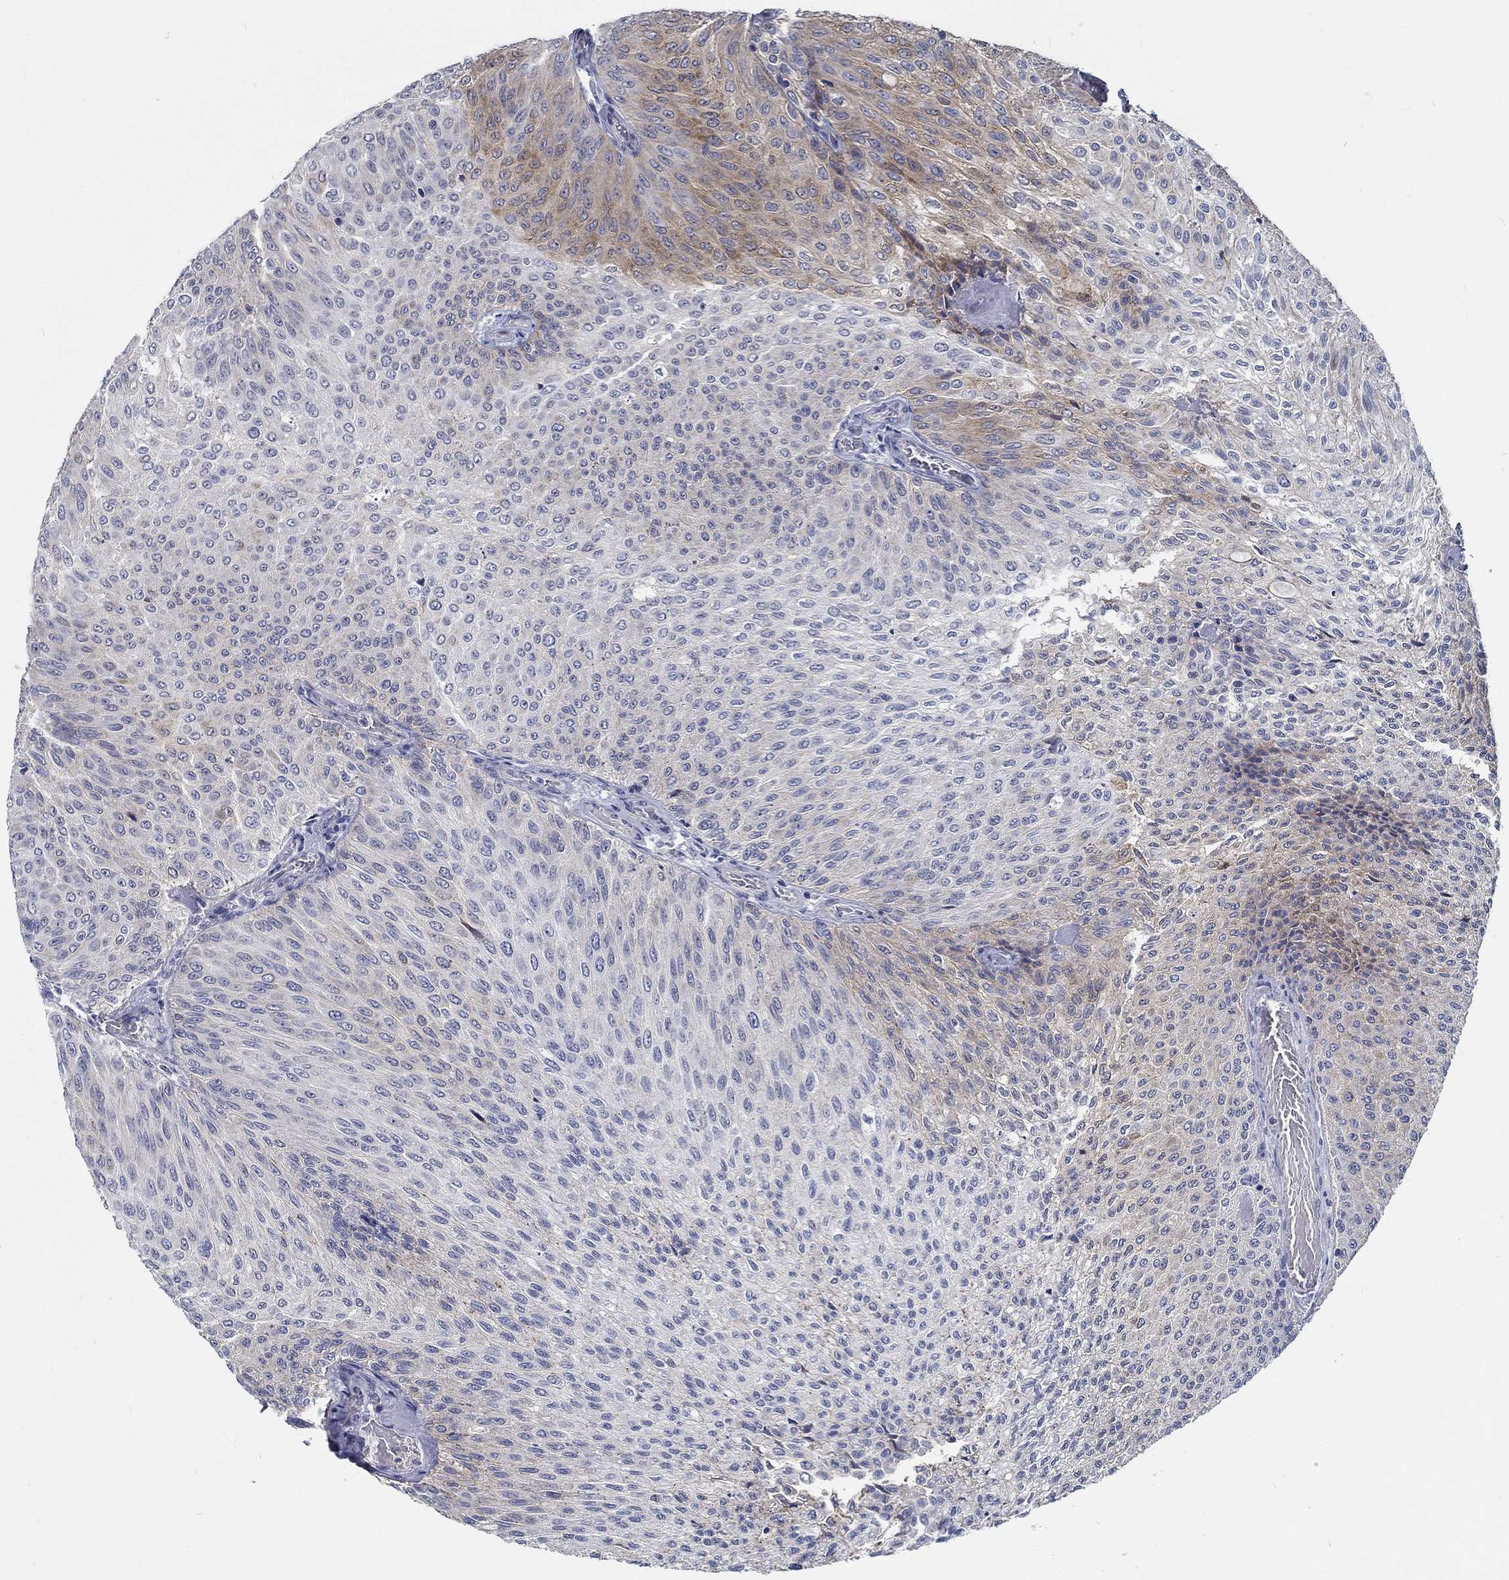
{"staining": {"intensity": "moderate", "quantity": "<25%", "location": "cytoplasmic/membranous"}, "tissue": "urothelial cancer", "cell_type": "Tumor cells", "image_type": "cancer", "snomed": [{"axis": "morphology", "description": "Urothelial carcinoma, Low grade"}, {"axis": "topography", "description": "Ureter, NOS"}, {"axis": "topography", "description": "Urinary bladder"}], "caption": "Immunohistochemistry image of urothelial carcinoma (low-grade) stained for a protein (brown), which reveals low levels of moderate cytoplasmic/membranous expression in about <25% of tumor cells.", "gene": "MYBPC1", "patient": {"sex": "male", "age": 78}}